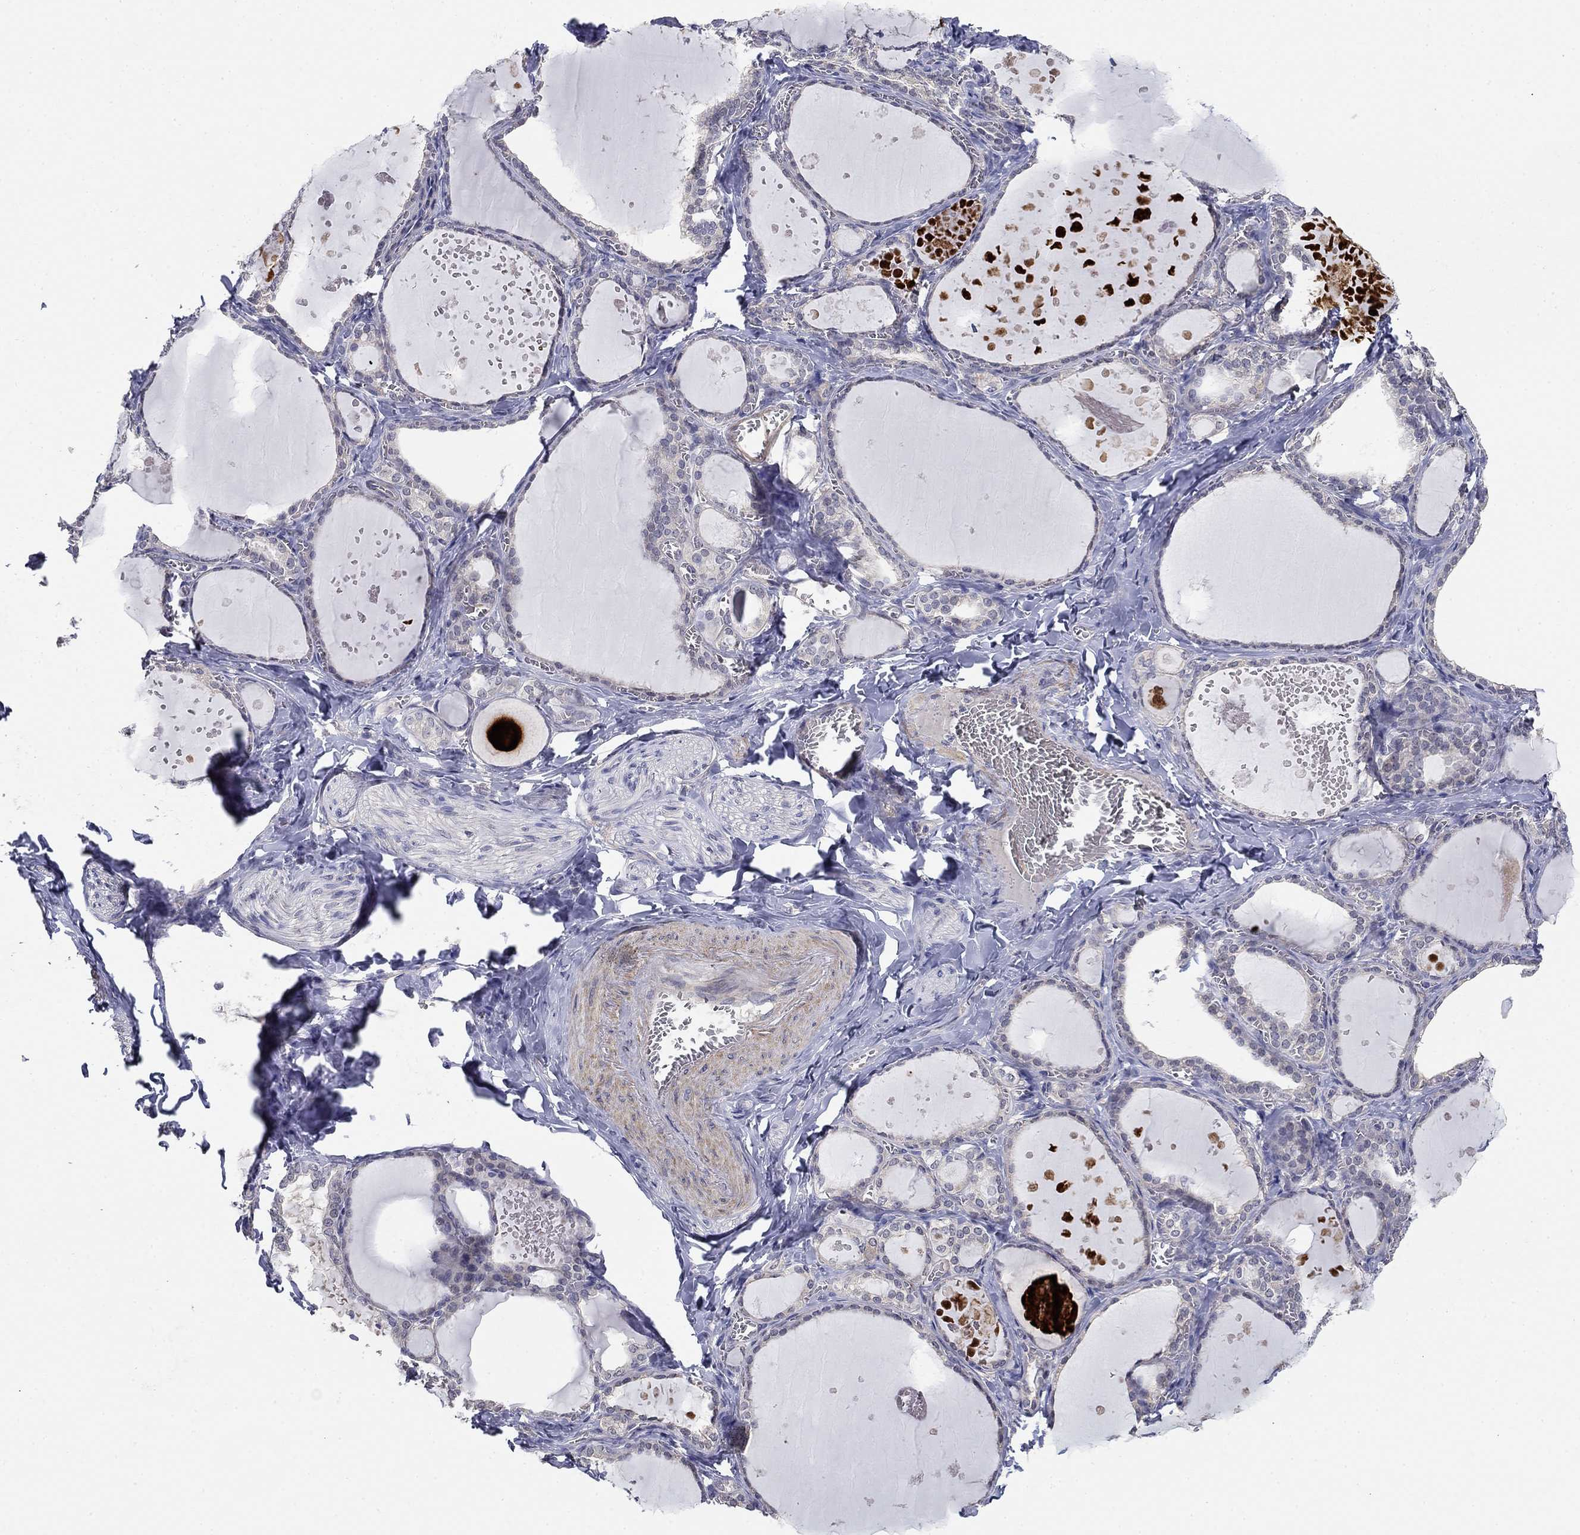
{"staining": {"intensity": "negative", "quantity": "none", "location": "none"}, "tissue": "thyroid gland", "cell_type": "Glandular cells", "image_type": "normal", "snomed": [{"axis": "morphology", "description": "Normal tissue, NOS"}, {"axis": "topography", "description": "Thyroid gland"}], "caption": "Benign thyroid gland was stained to show a protein in brown. There is no significant staining in glandular cells.", "gene": "GRK7", "patient": {"sex": "female", "age": 56}}